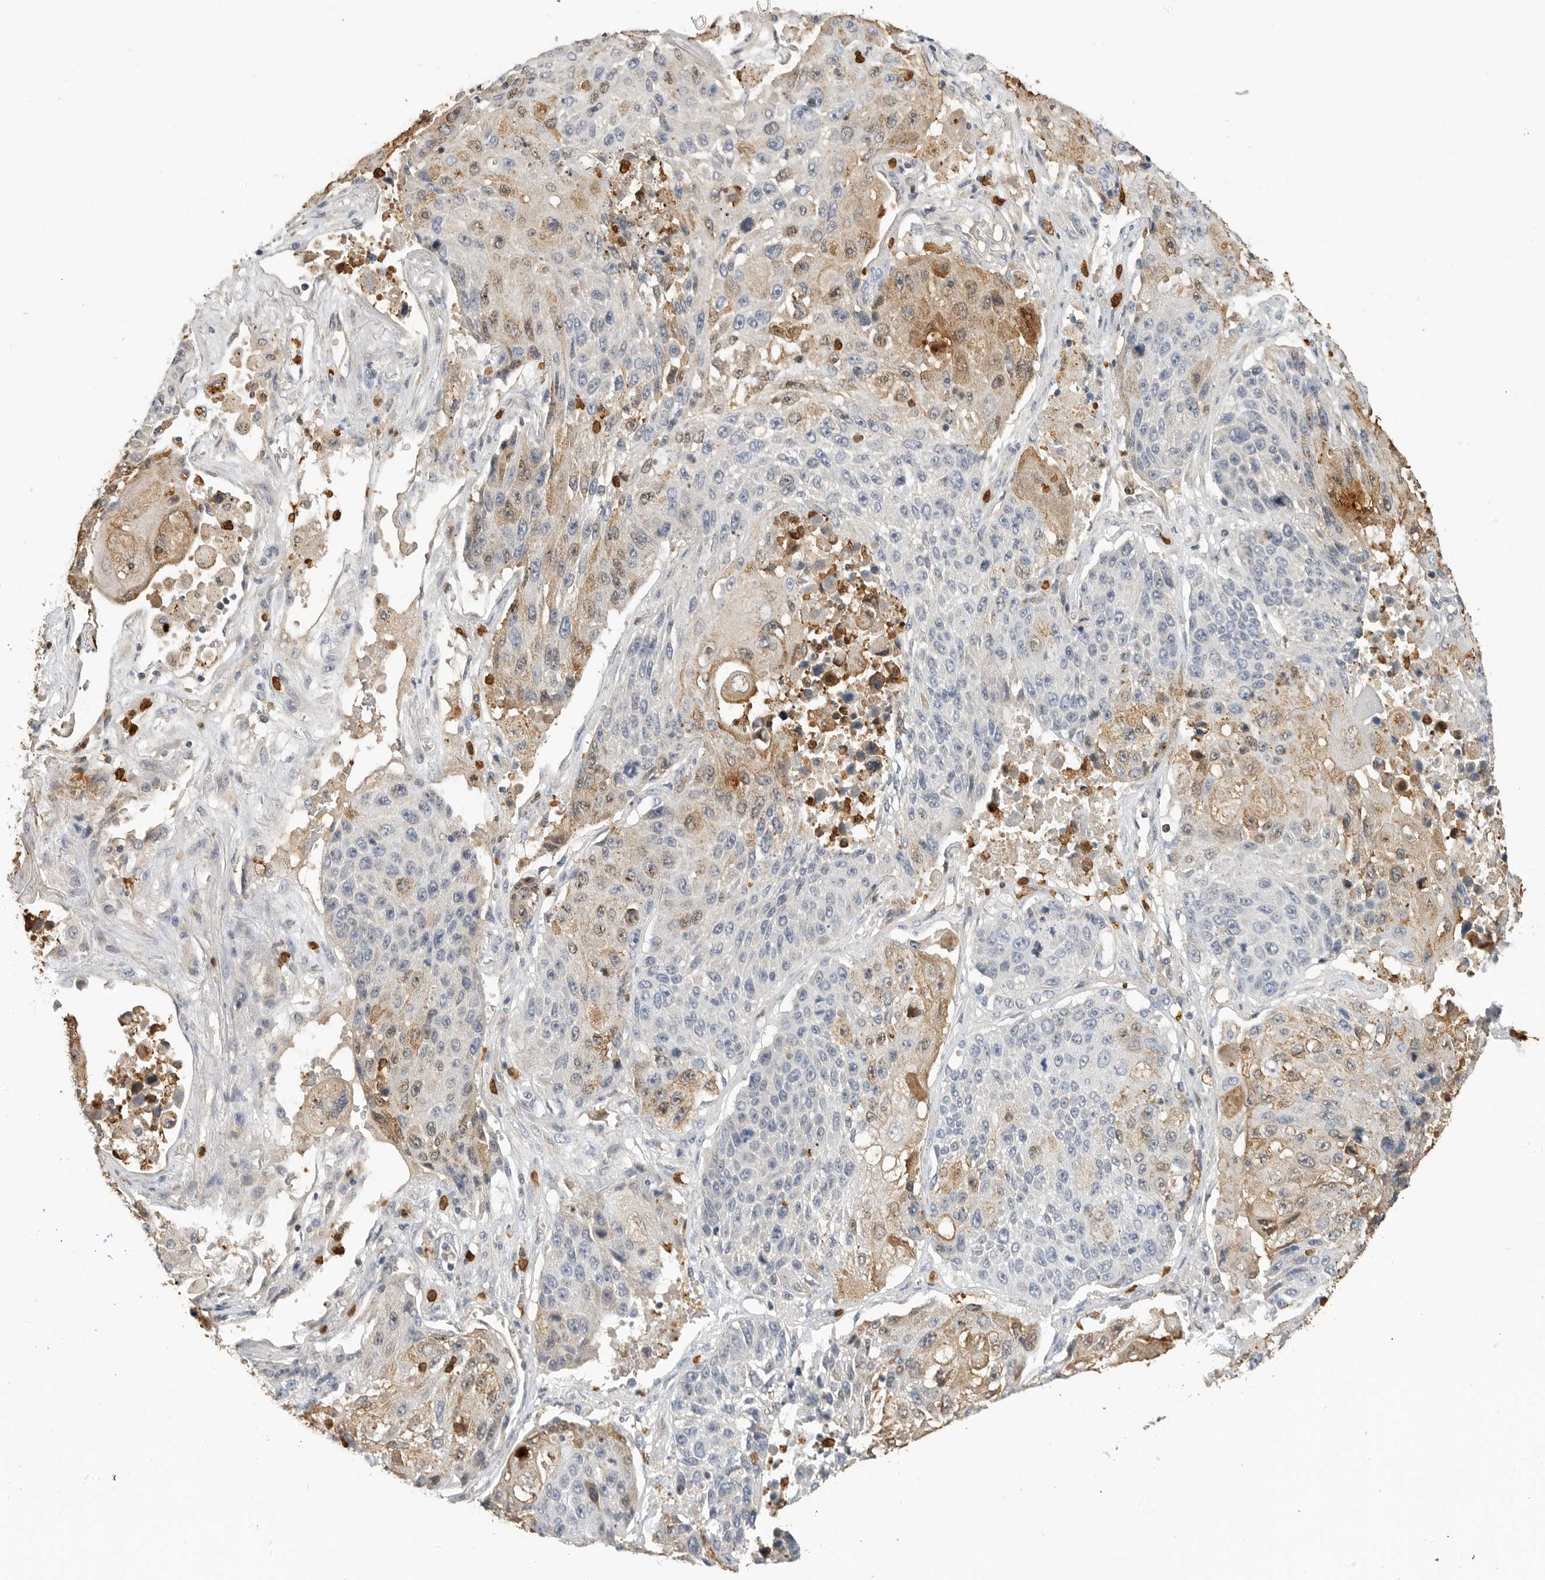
{"staining": {"intensity": "moderate", "quantity": "<25%", "location": "cytoplasmic/membranous"}, "tissue": "lung cancer", "cell_type": "Tumor cells", "image_type": "cancer", "snomed": [{"axis": "morphology", "description": "Squamous cell carcinoma, NOS"}, {"axis": "topography", "description": "Lung"}], "caption": "Lung squamous cell carcinoma was stained to show a protein in brown. There is low levels of moderate cytoplasmic/membranous staining in approximately <25% of tumor cells.", "gene": "LTBR", "patient": {"sex": "male", "age": 61}}